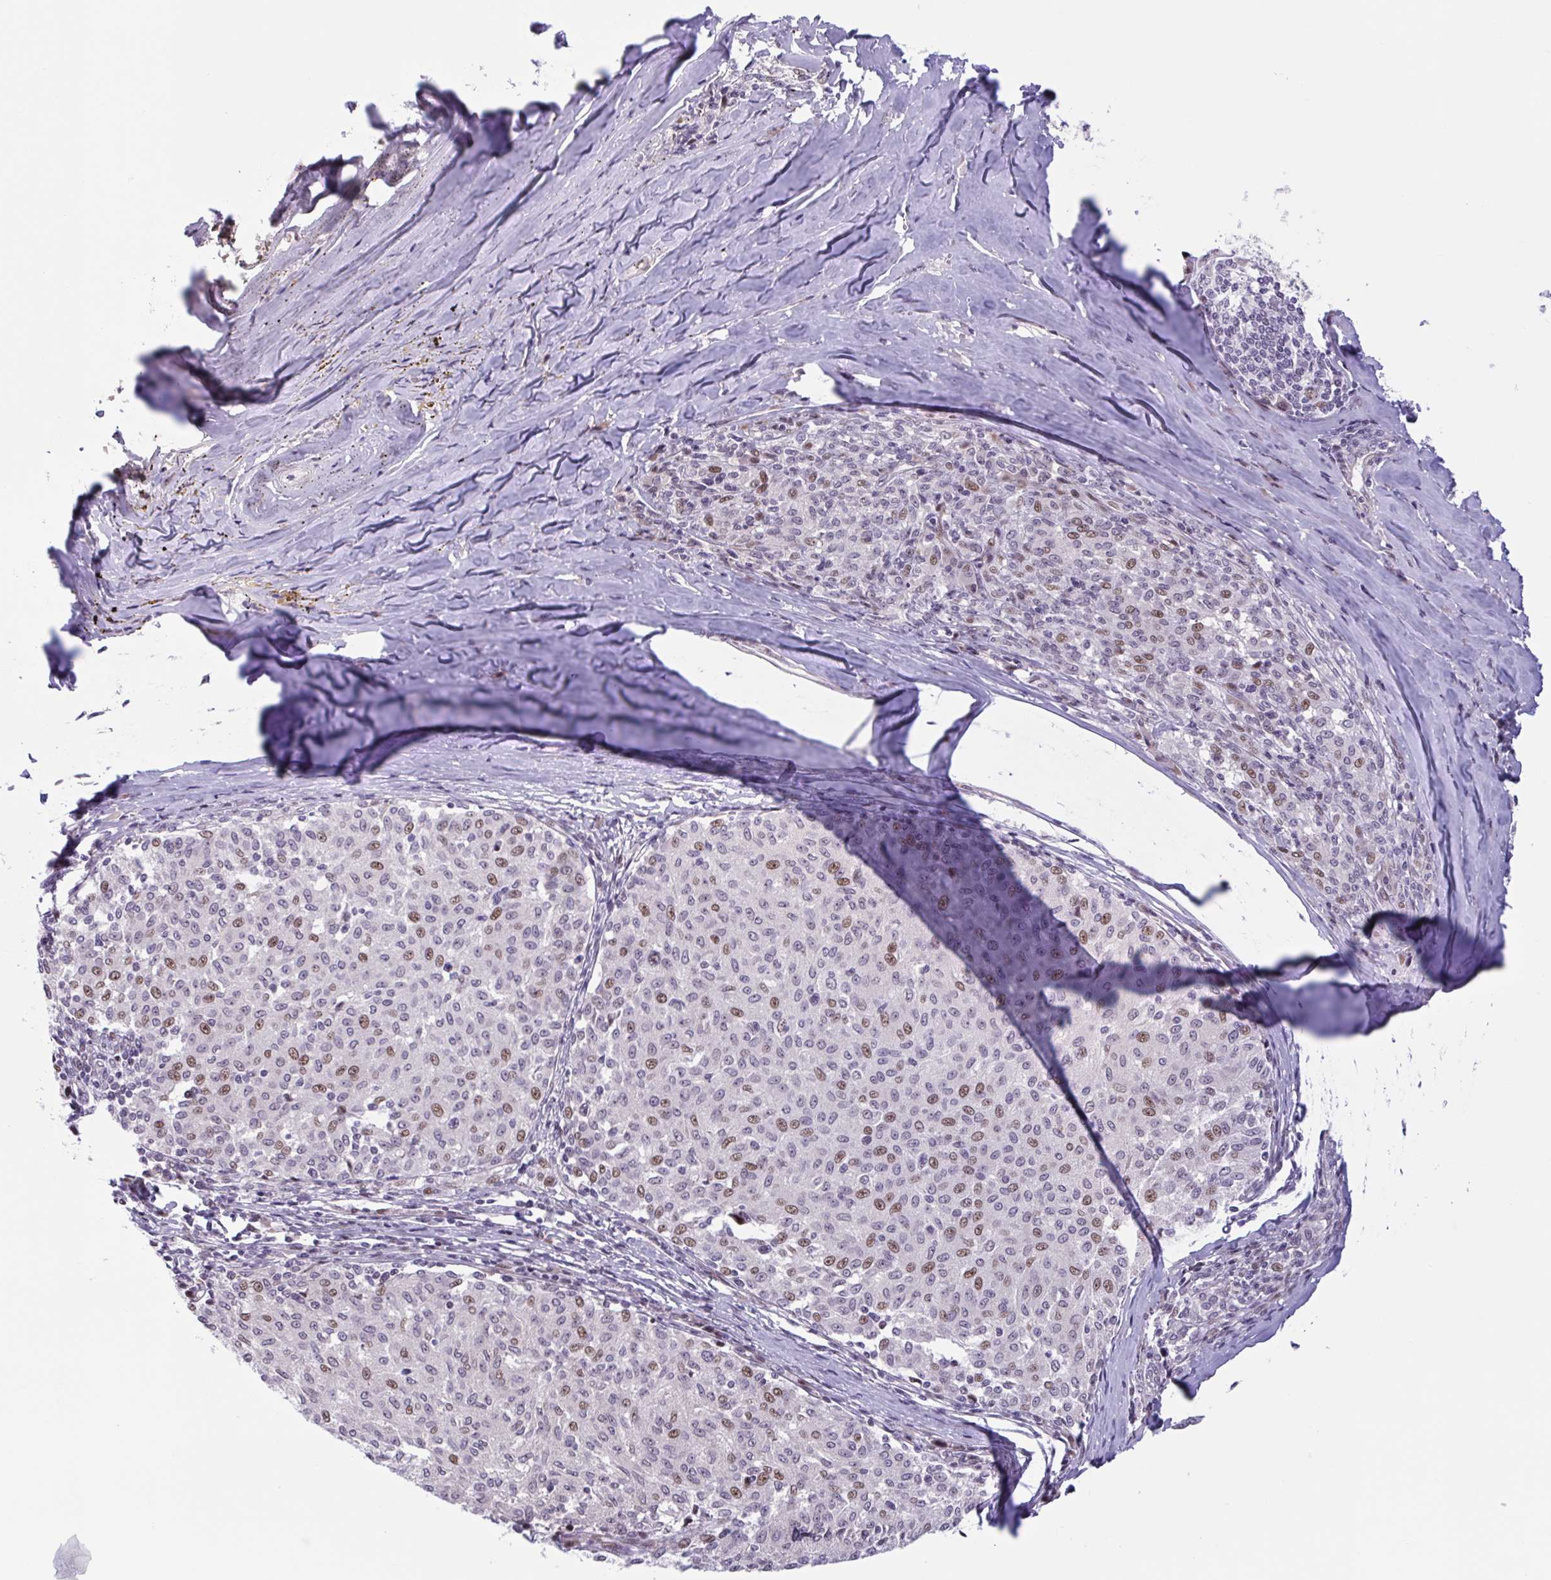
{"staining": {"intensity": "moderate", "quantity": "25%-75%", "location": "nuclear"}, "tissue": "melanoma", "cell_type": "Tumor cells", "image_type": "cancer", "snomed": [{"axis": "morphology", "description": "Malignant melanoma, NOS"}, {"axis": "topography", "description": "Skin"}], "caption": "Immunohistochemistry (DAB) staining of malignant melanoma displays moderate nuclear protein expression in approximately 25%-75% of tumor cells. The protein is shown in brown color, while the nuclei are stained blue.", "gene": "RBL1", "patient": {"sex": "female", "age": 72}}